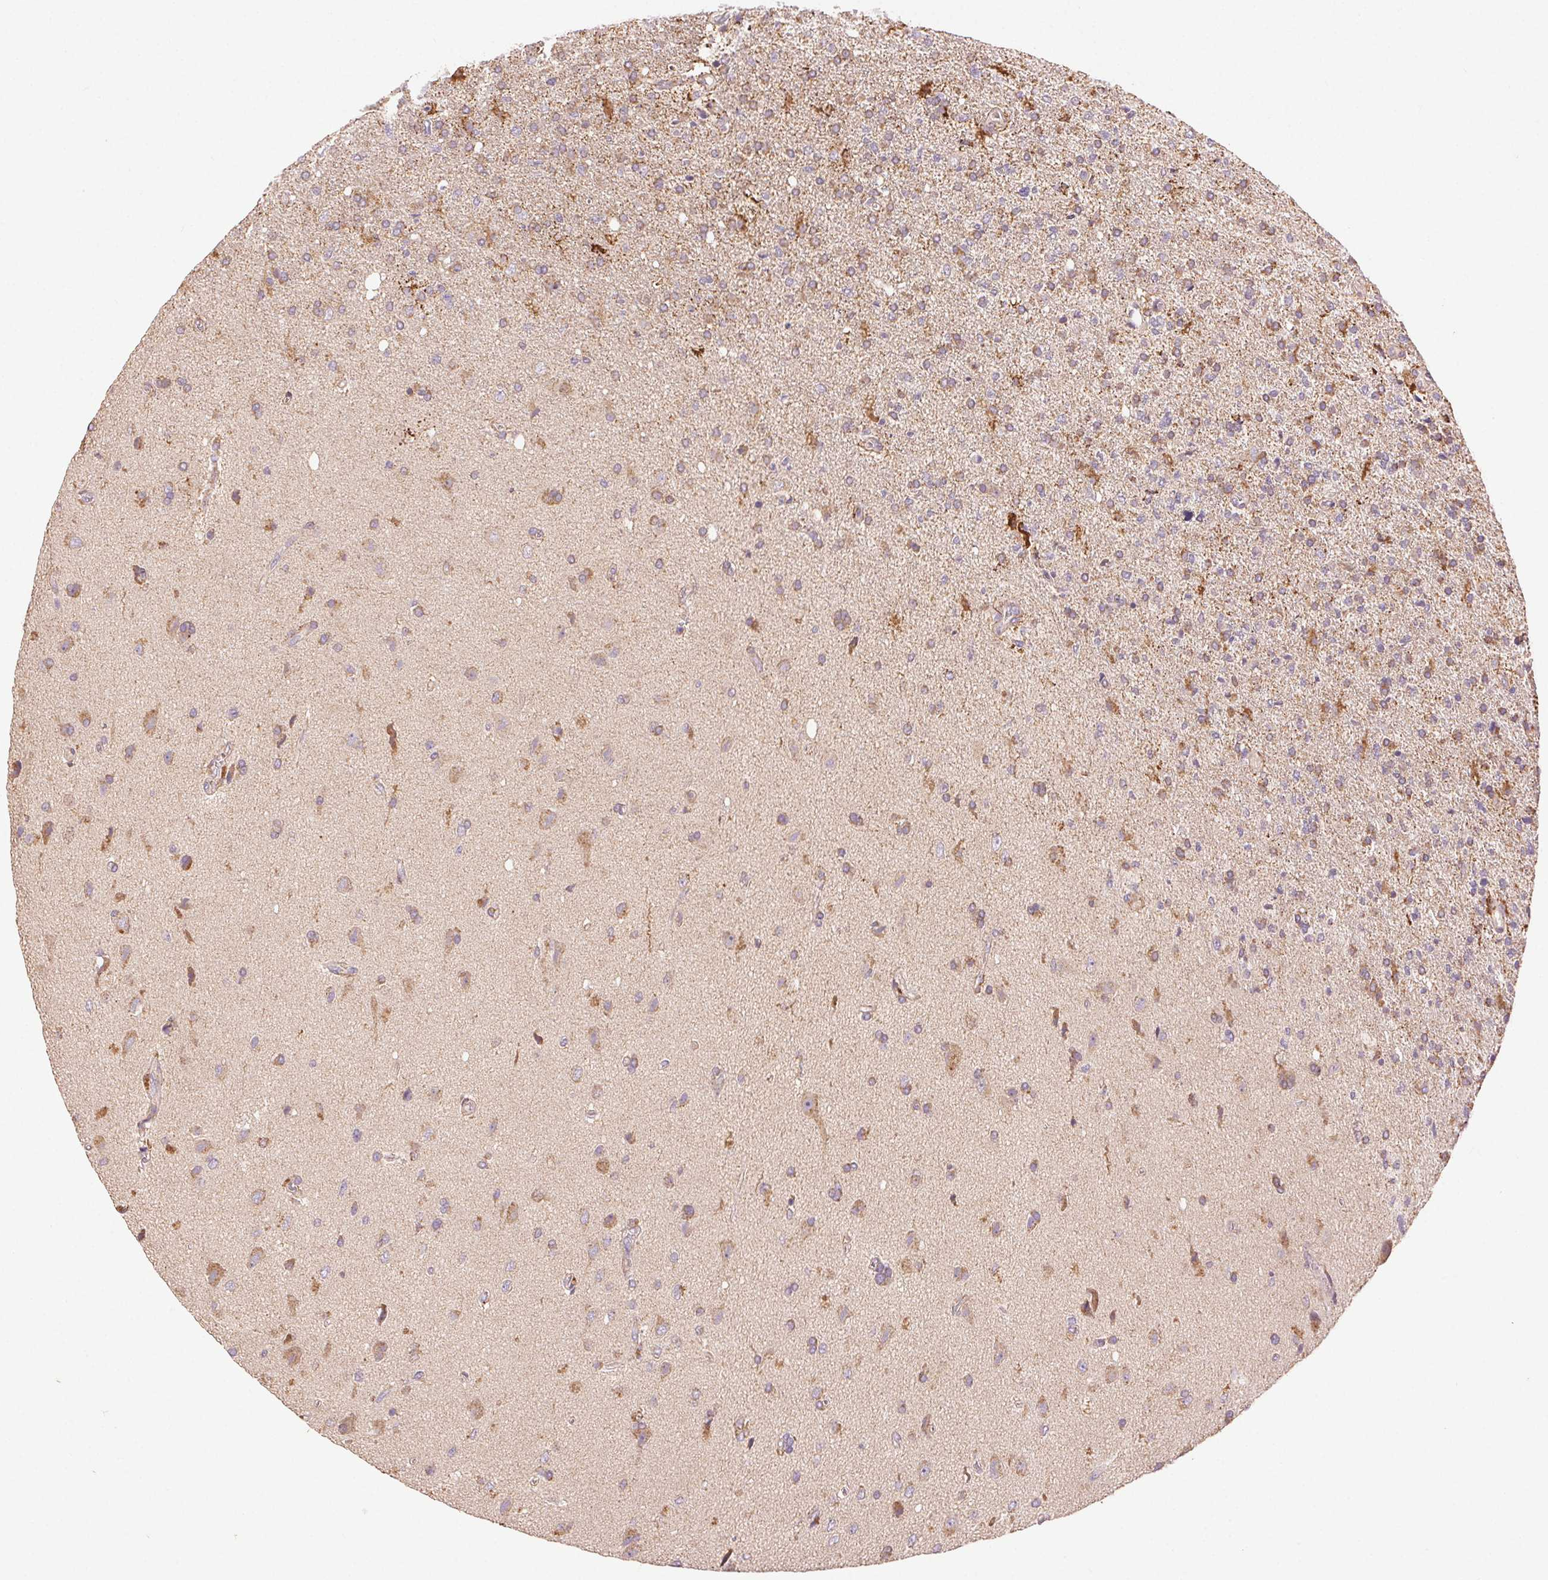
{"staining": {"intensity": "weak", "quantity": "25%-75%", "location": "cytoplasmic/membranous"}, "tissue": "glioma", "cell_type": "Tumor cells", "image_type": "cancer", "snomed": [{"axis": "morphology", "description": "Glioma, malignant, High grade"}, {"axis": "topography", "description": "Cerebral cortex"}], "caption": "Glioma was stained to show a protein in brown. There is low levels of weak cytoplasmic/membranous expression in about 25%-75% of tumor cells.", "gene": "FNBP1L", "patient": {"sex": "male", "age": 70}}